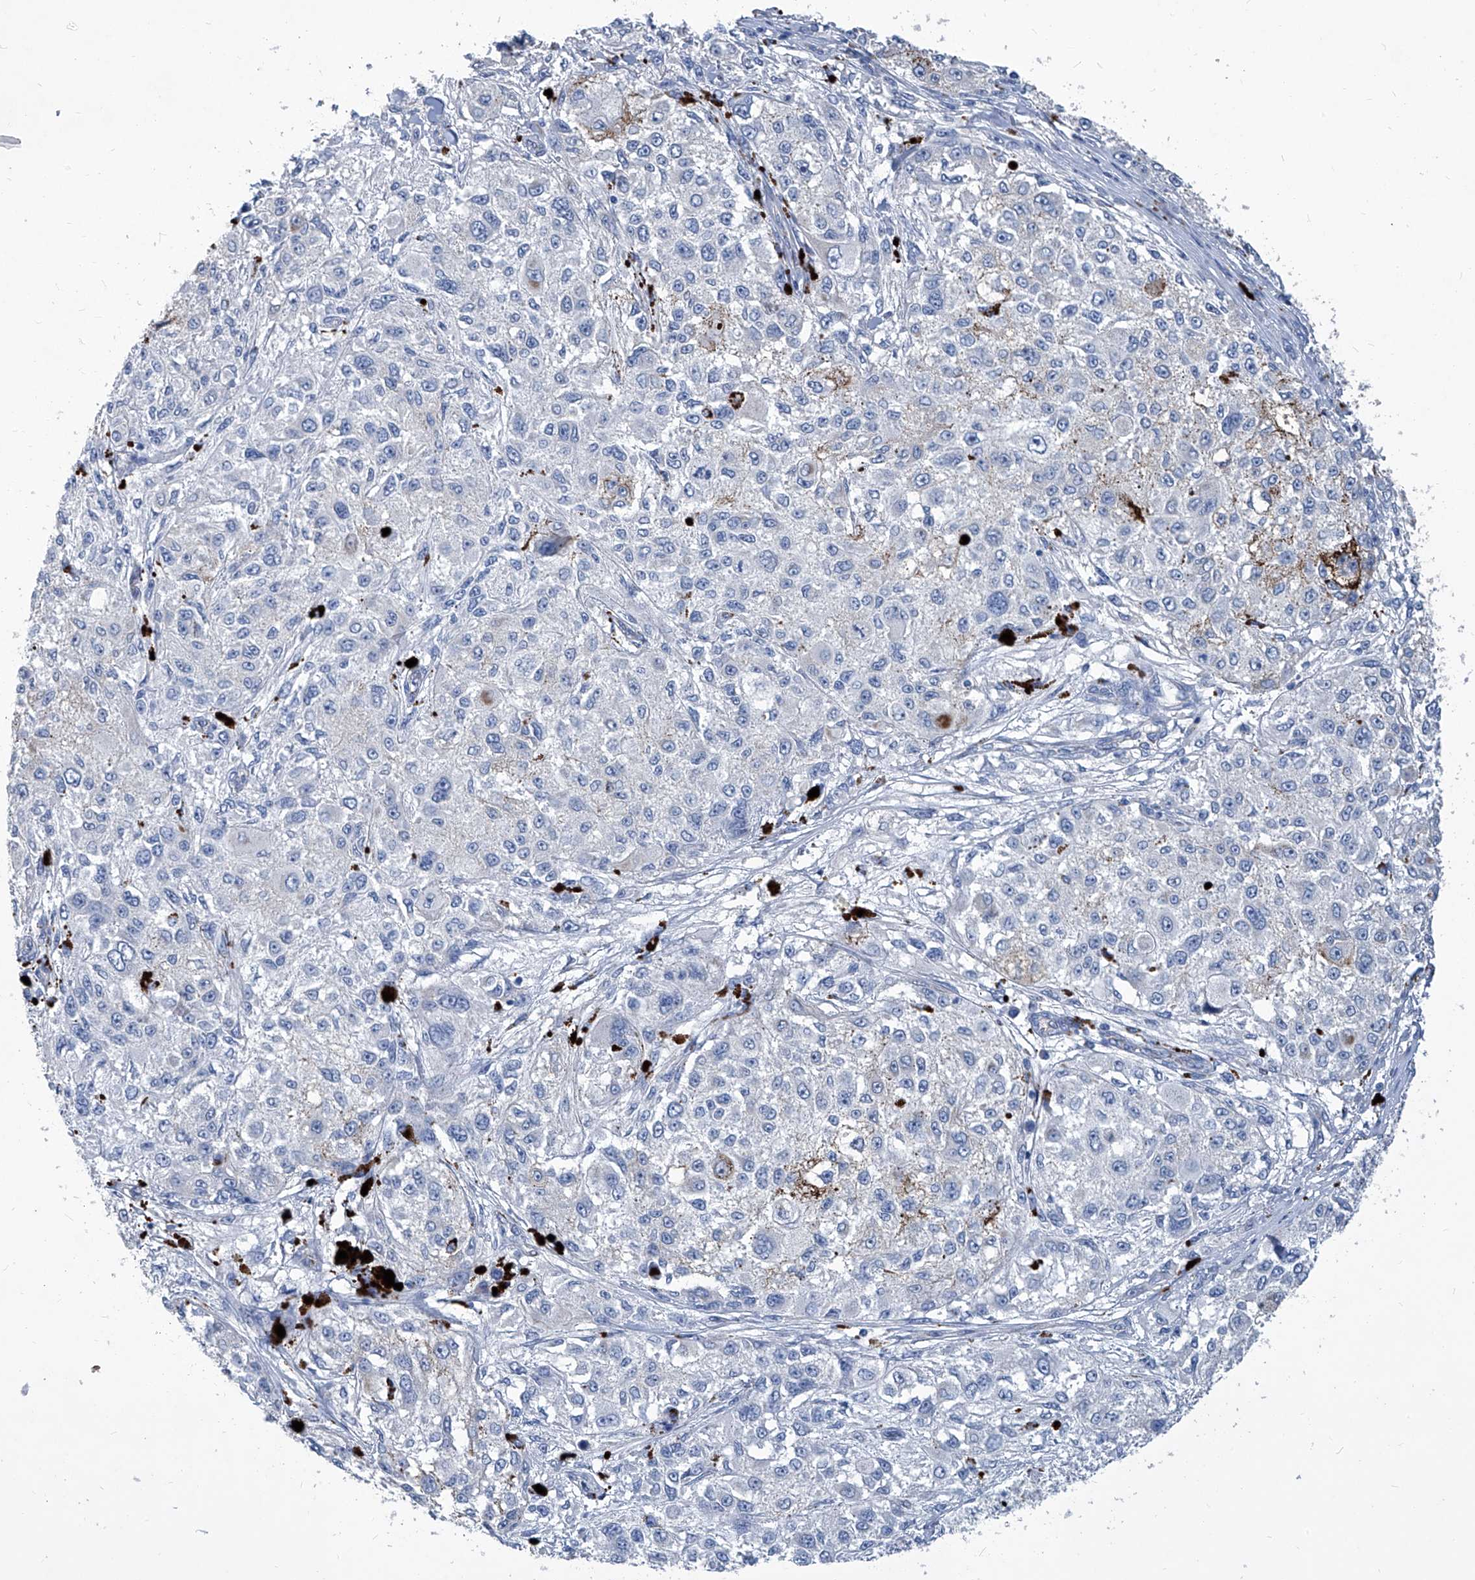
{"staining": {"intensity": "negative", "quantity": "none", "location": "none"}, "tissue": "melanoma", "cell_type": "Tumor cells", "image_type": "cancer", "snomed": [{"axis": "morphology", "description": "Necrosis, NOS"}, {"axis": "morphology", "description": "Malignant melanoma, NOS"}, {"axis": "topography", "description": "Skin"}], "caption": "A high-resolution photomicrograph shows immunohistochemistry (IHC) staining of malignant melanoma, which shows no significant positivity in tumor cells. (Immunohistochemistry (ihc), brightfield microscopy, high magnification).", "gene": "MTARC1", "patient": {"sex": "female", "age": 87}}